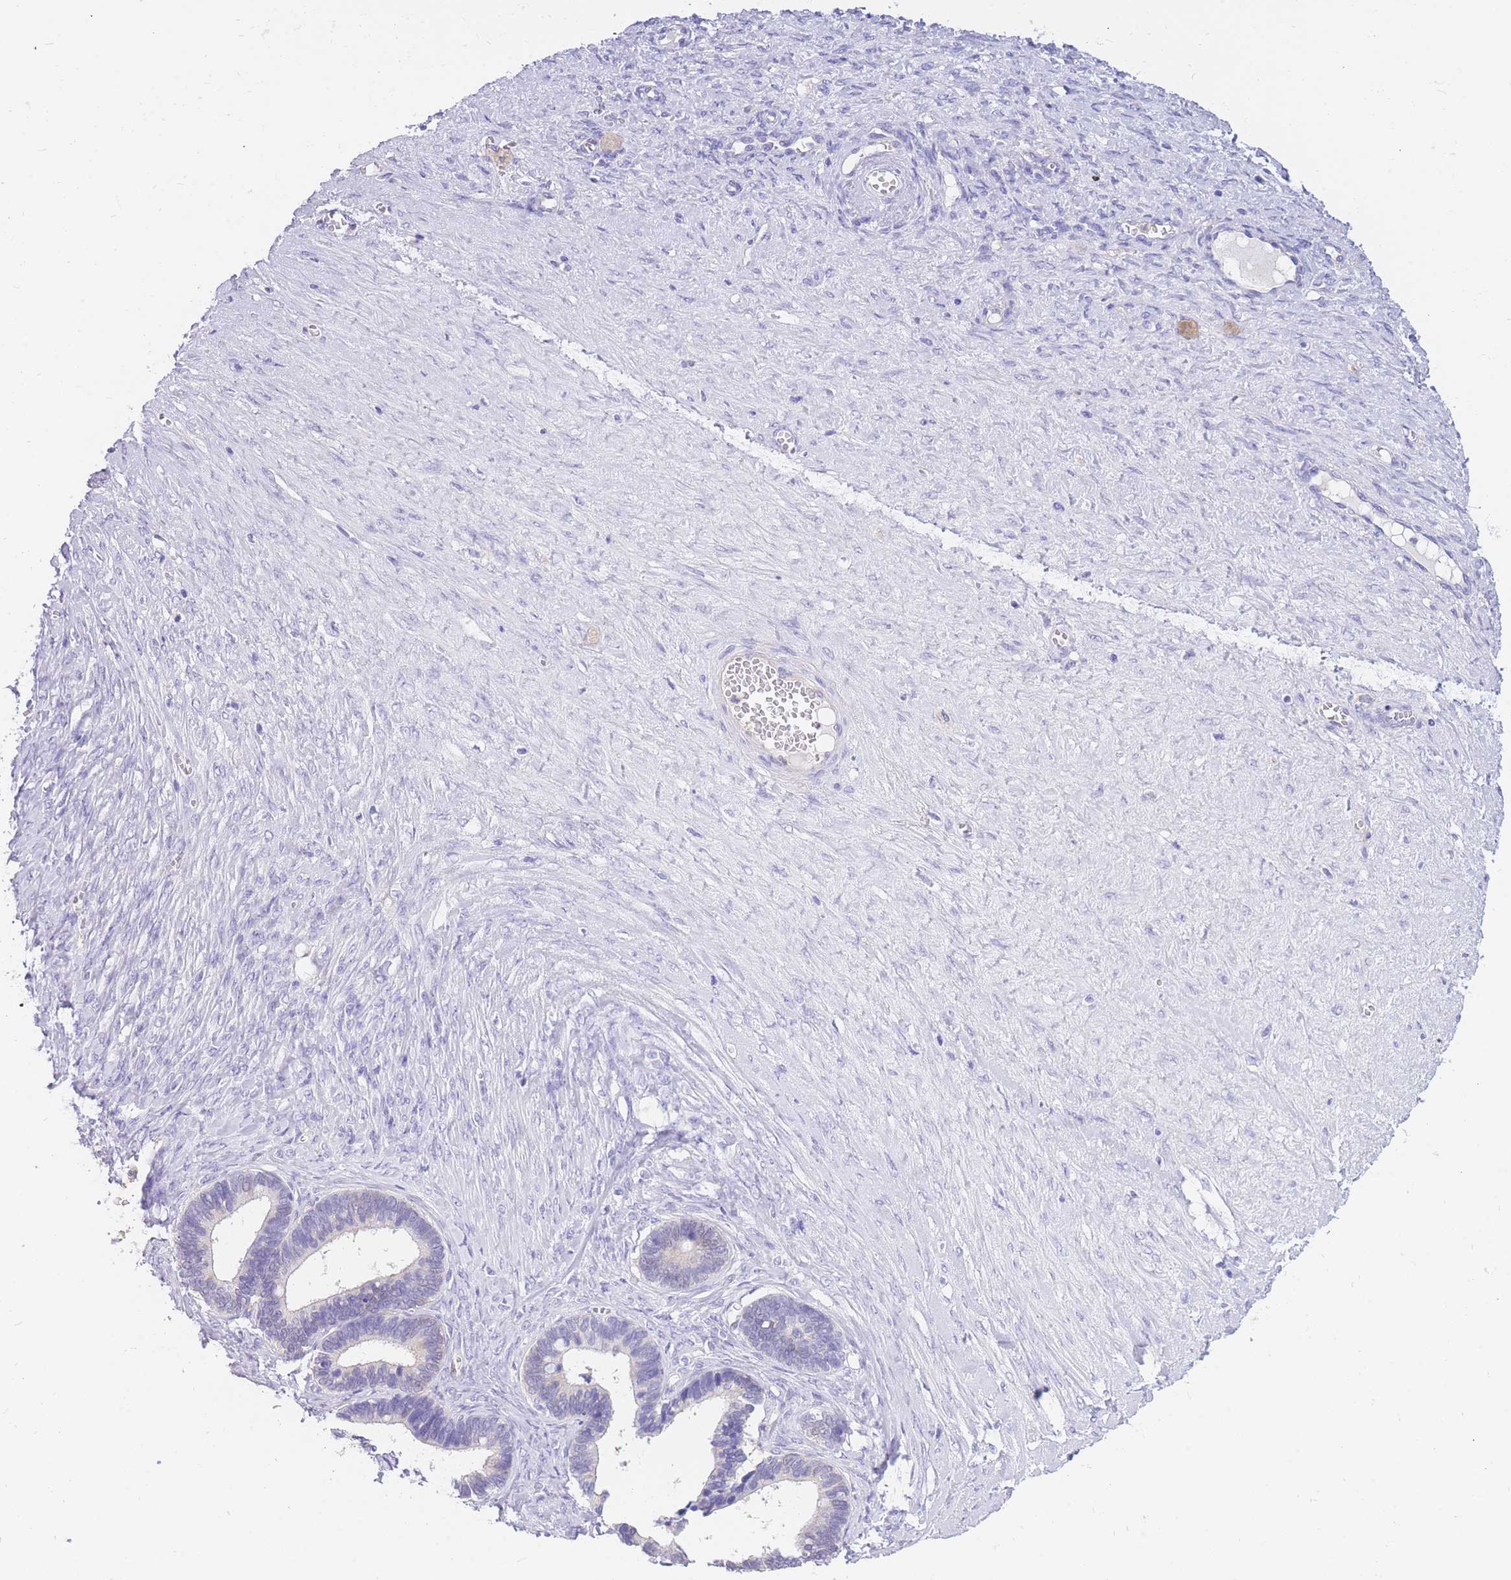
{"staining": {"intensity": "negative", "quantity": "none", "location": "none"}, "tissue": "ovarian cancer", "cell_type": "Tumor cells", "image_type": "cancer", "snomed": [{"axis": "morphology", "description": "Cystadenocarcinoma, serous, NOS"}, {"axis": "topography", "description": "Ovary"}], "caption": "This histopathology image is of serous cystadenocarcinoma (ovarian) stained with IHC to label a protein in brown with the nuclei are counter-stained blue. There is no expression in tumor cells.", "gene": "SULT1A1", "patient": {"sex": "female", "age": 56}}